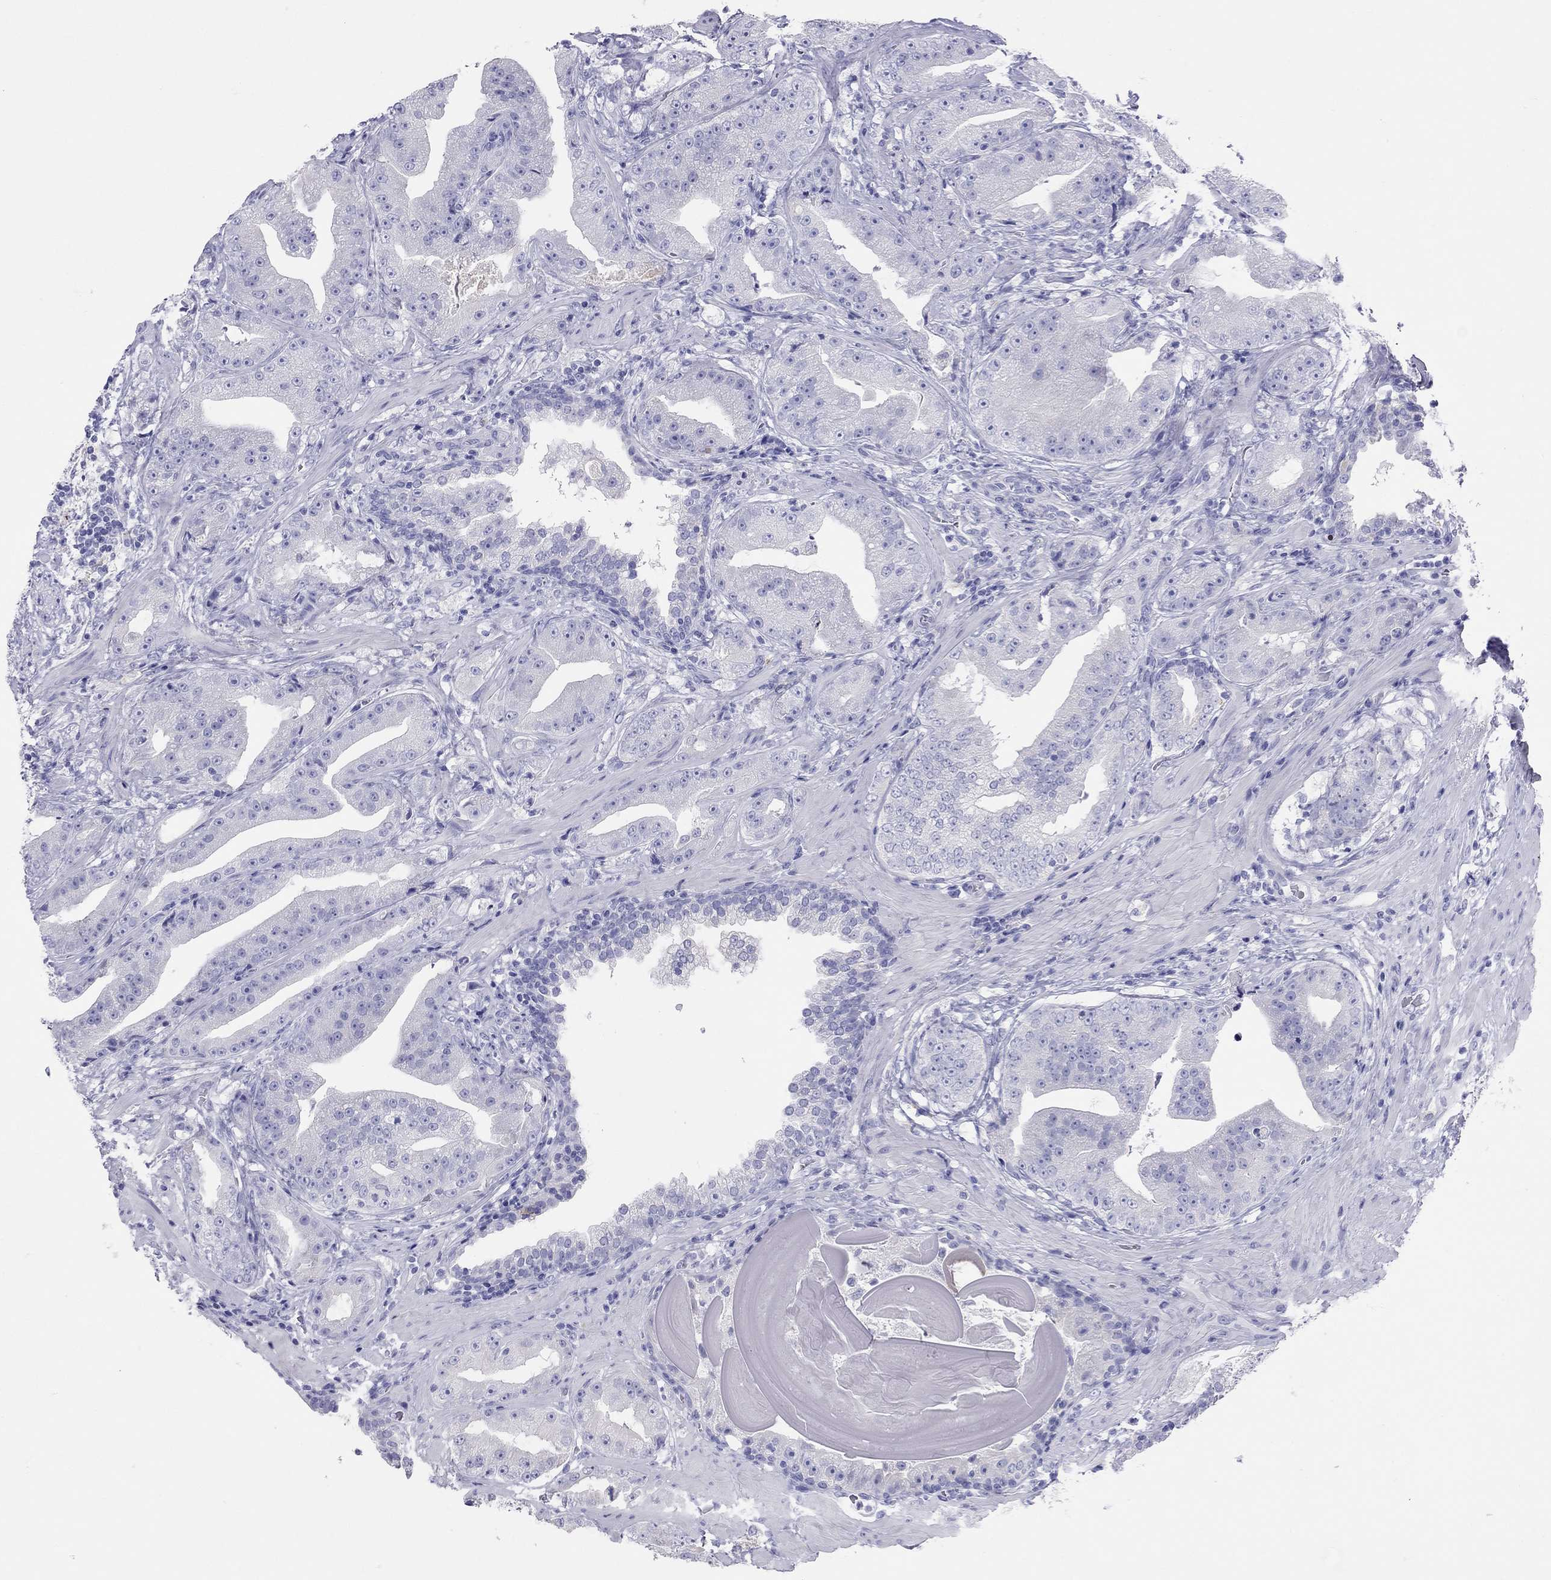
{"staining": {"intensity": "negative", "quantity": "none", "location": "none"}, "tissue": "prostate cancer", "cell_type": "Tumor cells", "image_type": "cancer", "snomed": [{"axis": "morphology", "description": "Adenocarcinoma, Low grade"}, {"axis": "topography", "description": "Prostate"}], "caption": "This is an immunohistochemistry (IHC) histopathology image of human adenocarcinoma (low-grade) (prostate). There is no staining in tumor cells.", "gene": "HLA-DQB2", "patient": {"sex": "male", "age": 62}}